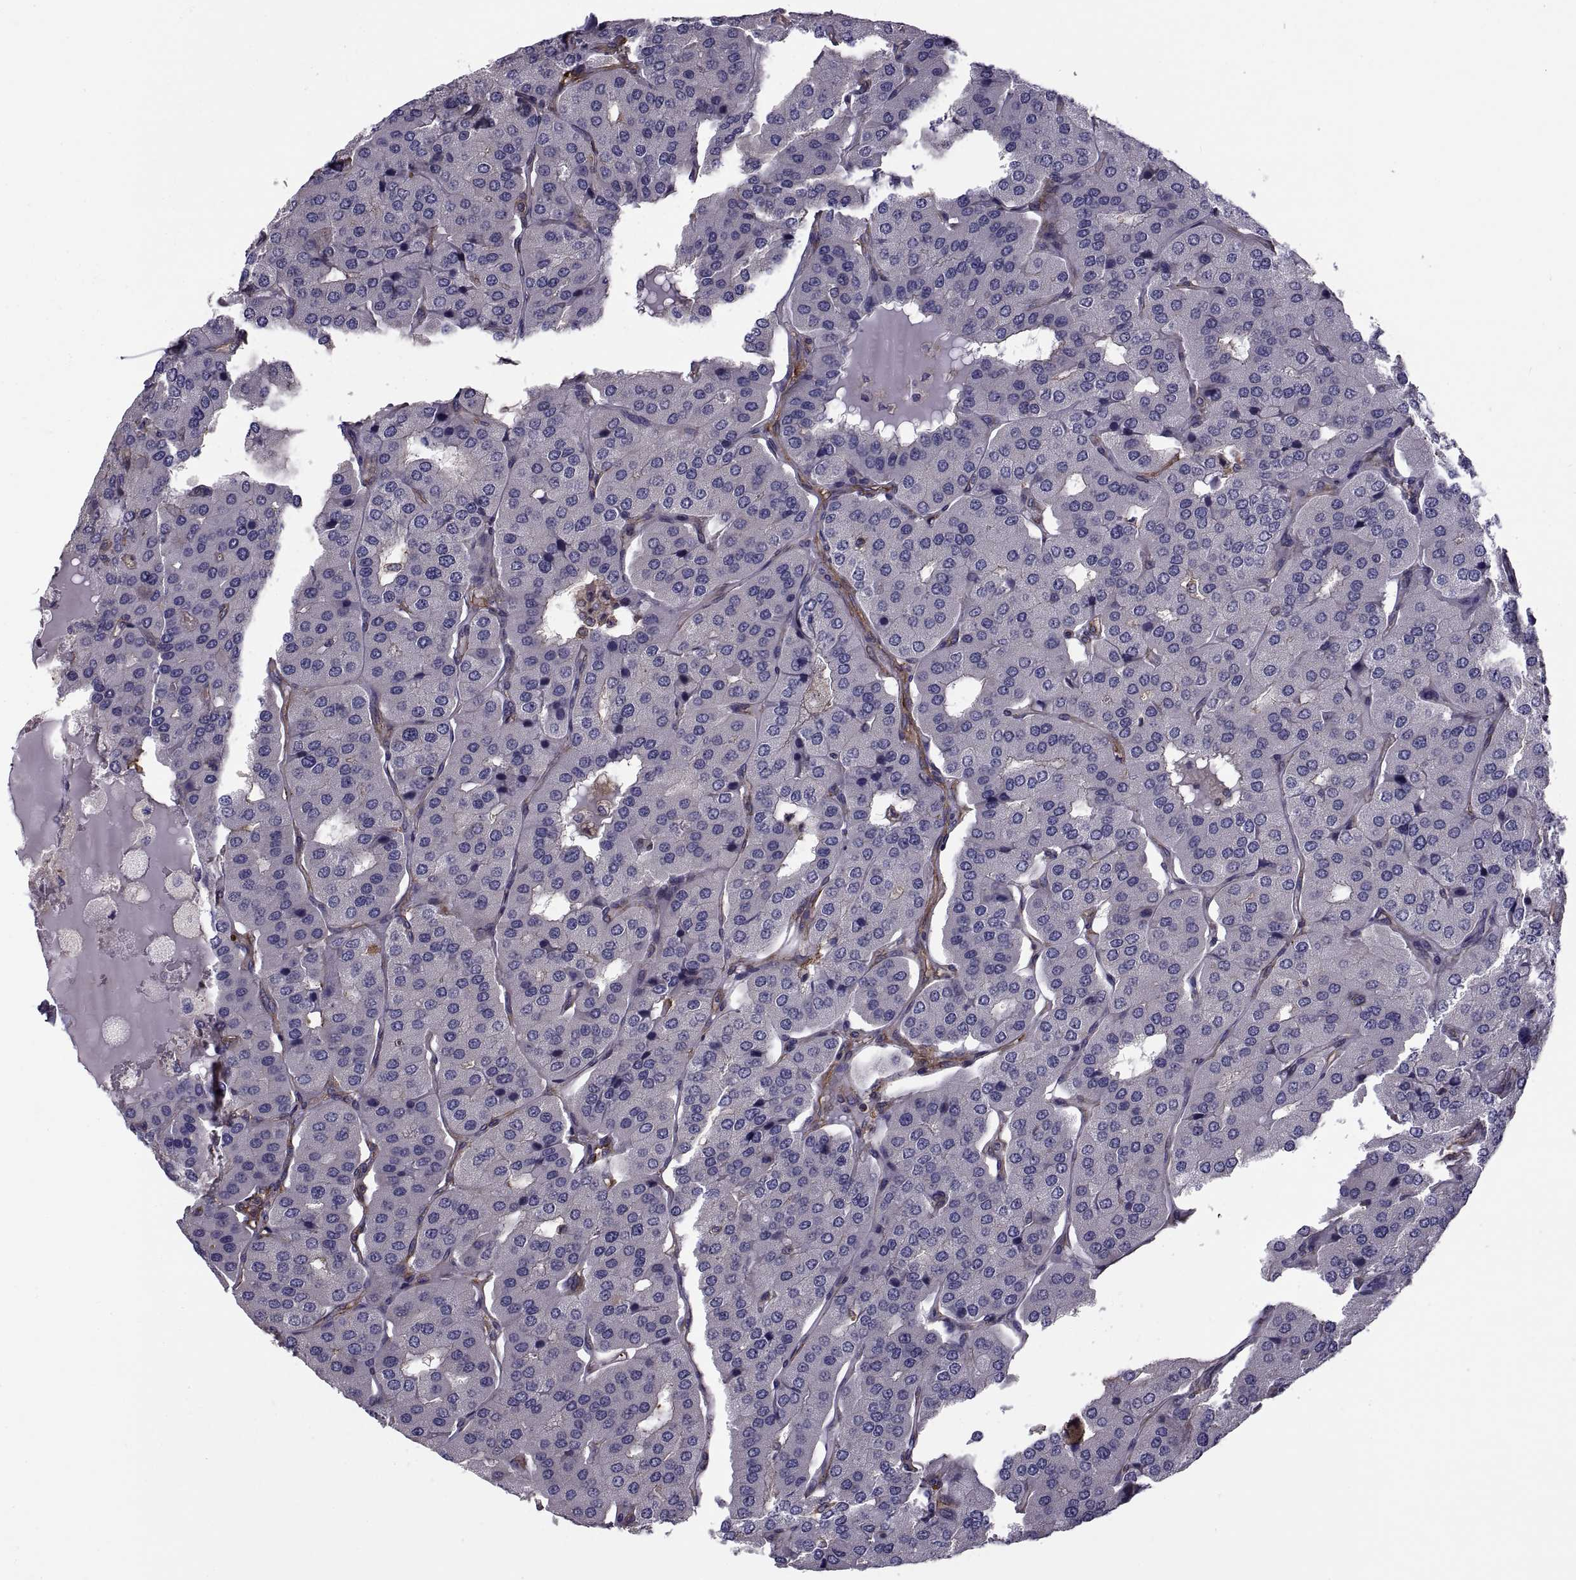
{"staining": {"intensity": "negative", "quantity": "none", "location": "none"}, "tissue": "parathyroid gland", "cell_type": "Glandular cells", "image_type": "normal", "snomed": [{"axis": "morphology", "description": "Normal tissue, NOS"}, {"axis": "morphology", "description": "Adenoma, NOS"}, {"axis": "topography", "description": "Parathyroid gland"}], "caption": "IHC photomicrograph of benign parathyroid gland stained for a protein (brown), which displays no staining in glandular cells.", "gene": "MYH9", "patient": {"sex": "female", "age": 86}}